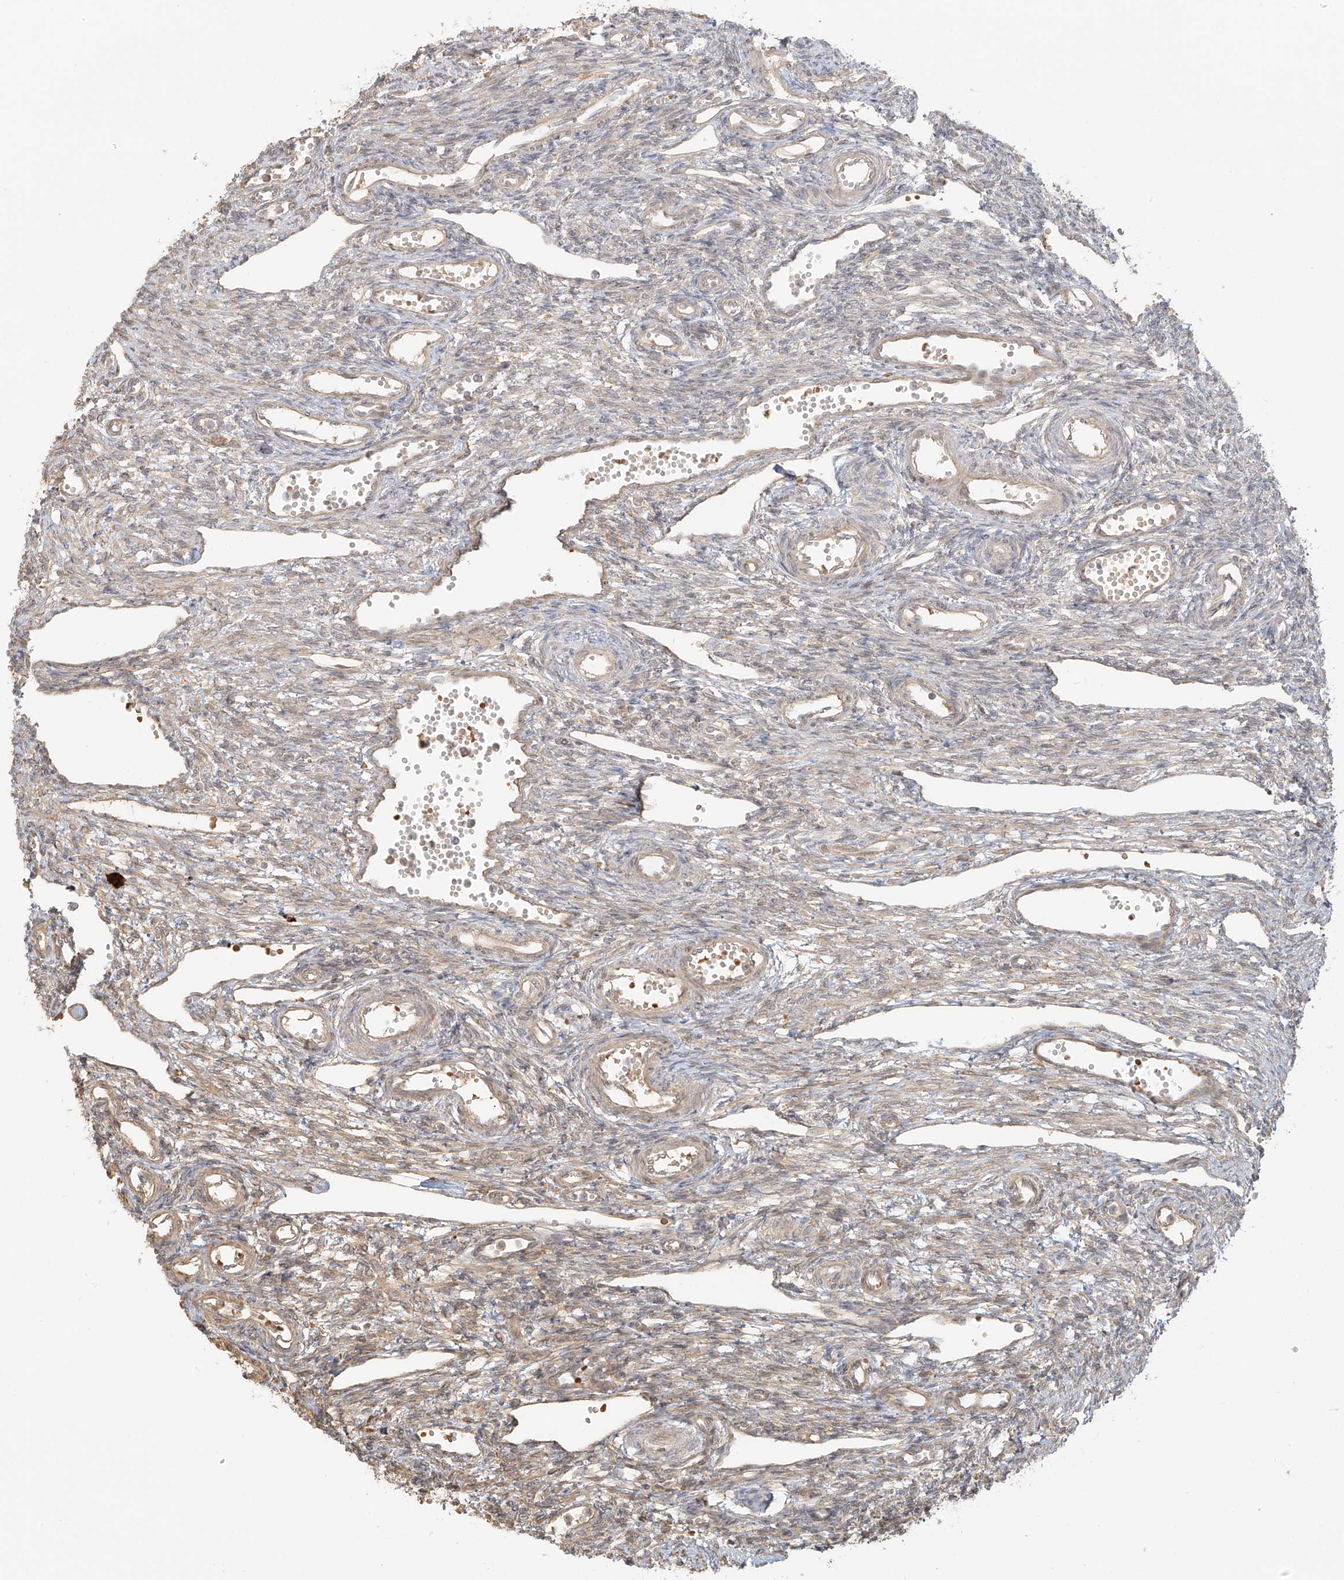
{"staining": {"intensity": "weak", "quantity": "25%-75%", "location": "cytoplasmic/membranous"}, "tissue": "ovary", "cell_type": "Ovarian stroma cells", "image_type": "normal", "snomed": [{"axis": "morphology", "description": "Normal tissue, NOS"}, {"axis": "morphology", "description": "Cyst, NOS"}, {"axis": "topography", "description": "Ovary"}], "caption": "Weak cytoplasmic/membranous protein positivity is appreciated in about 25%-75% of ovarian stroma cells in ovary.", "gene": "UPK1B", "patient": {"sex": "female", "age": 33}}